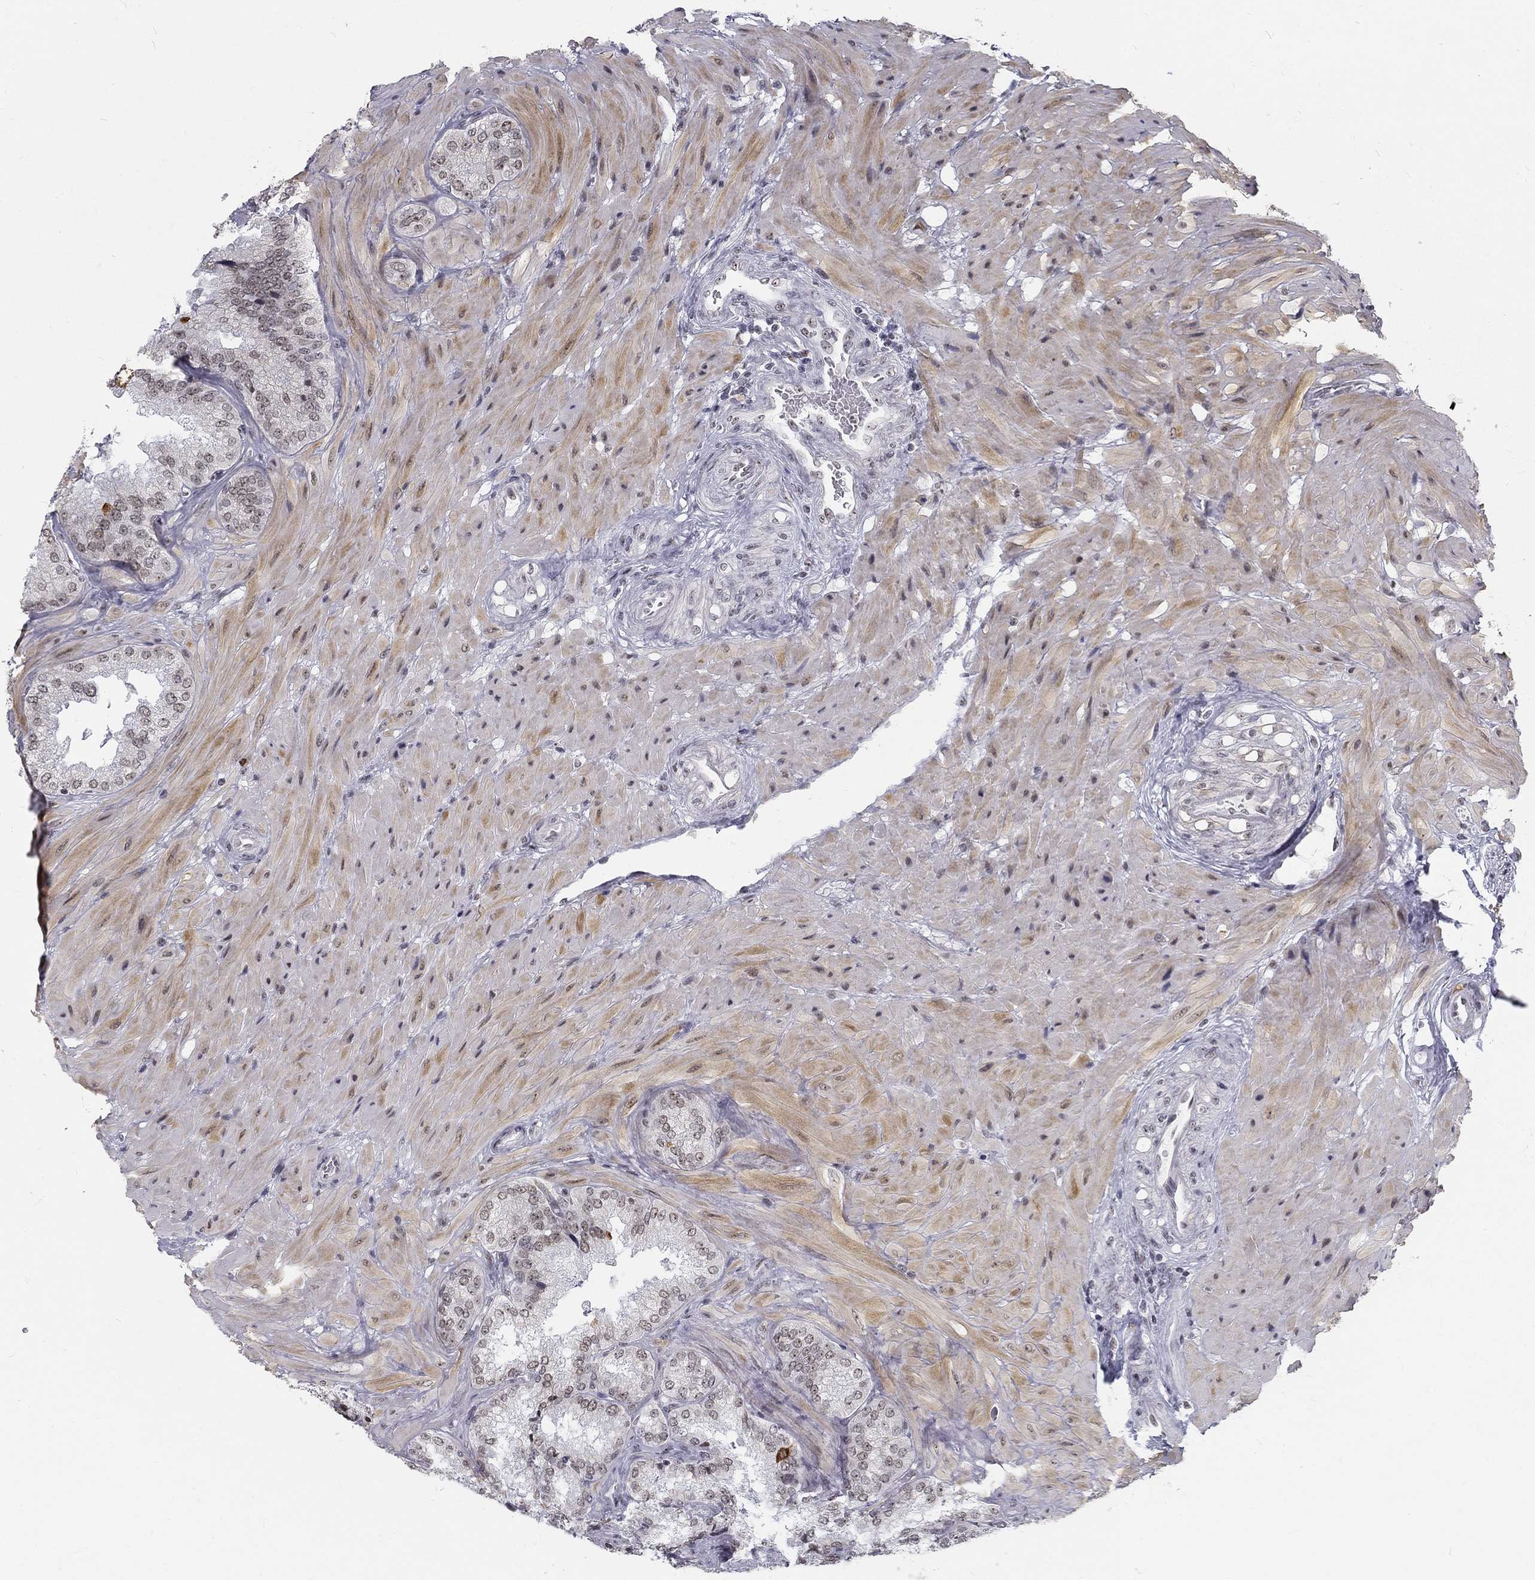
{"staining": {"intensity": "negative", "quantity": "none", "location": "none"}, "tissue": "seminal vesicle", "cell_type": "Glandular cells", "image_type": "normal", "snomed": [{"axis": "morphology", "description": "Normal tissue, NOS"}, {"axis": "topography", "description": "Seminal veicle"}], "caption": "Glandular cells are negative for brown protein staining in normal seminal vesicle. Brightfield microscopy of immunohistochemistry (IHC) stained with DAB (3,3'-diaminobenzidine) (brown) and hematoxylin (blue), captured at high magnification.", "gene": "SNORC", "patient": {"sex": "male", "age": 37}}